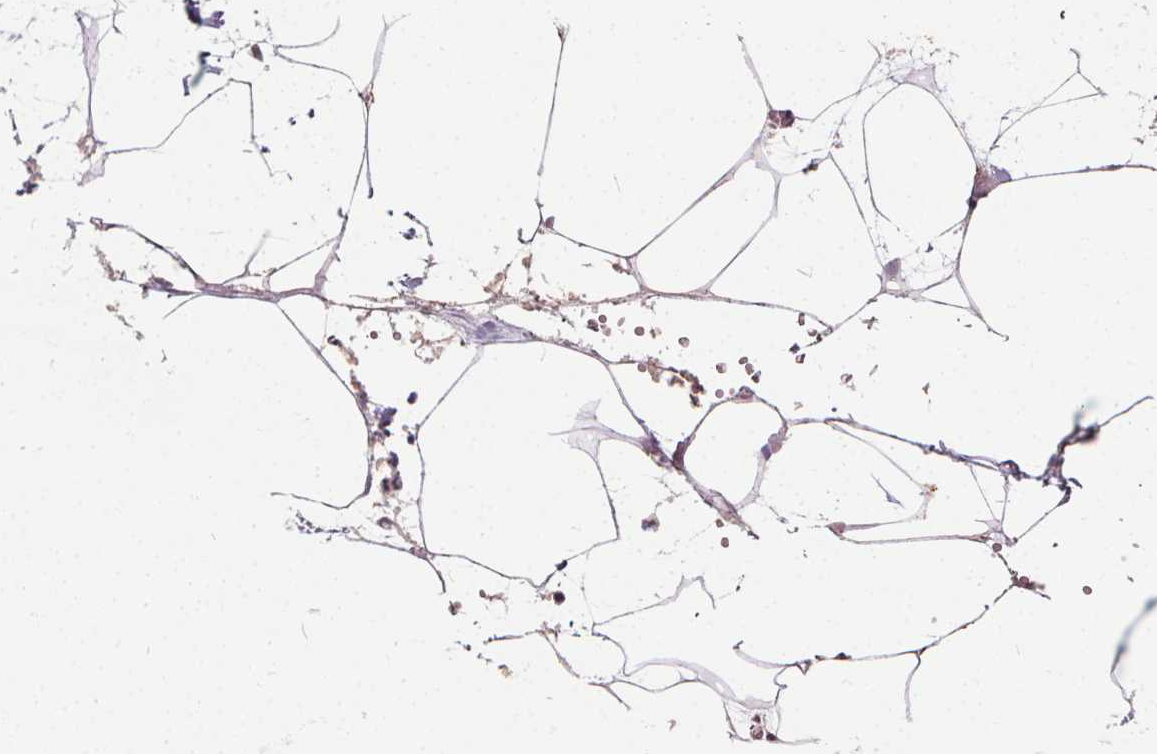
{"staining": {"intensity": "negative", "quantity": "none", "location": "none"}, "tissue": "adipose tissue", "cell_type": "Adipocytes", "image_type": "normal", "snomed": [{"axis": "morphology", "description": "Normal tissue, NOS"}, {"axis": "topography", "description": "Adipose tissue"}, {"axis": "topography", "description": "Pancreas"}, {"axis": "topography", "description": "Peripheral nerve tissue"}], "caption": "This is a micrograph of immunohistochemistry (IHC) staining of benign adipose tissue, which shows no positivity in adipocytes. (Brightfield microscopy of DAB (3,3'-diaminobenzidine) IHC at high magnification).", "gene": "ORAI2", "patient": {"sex": "female", "age": 58}}